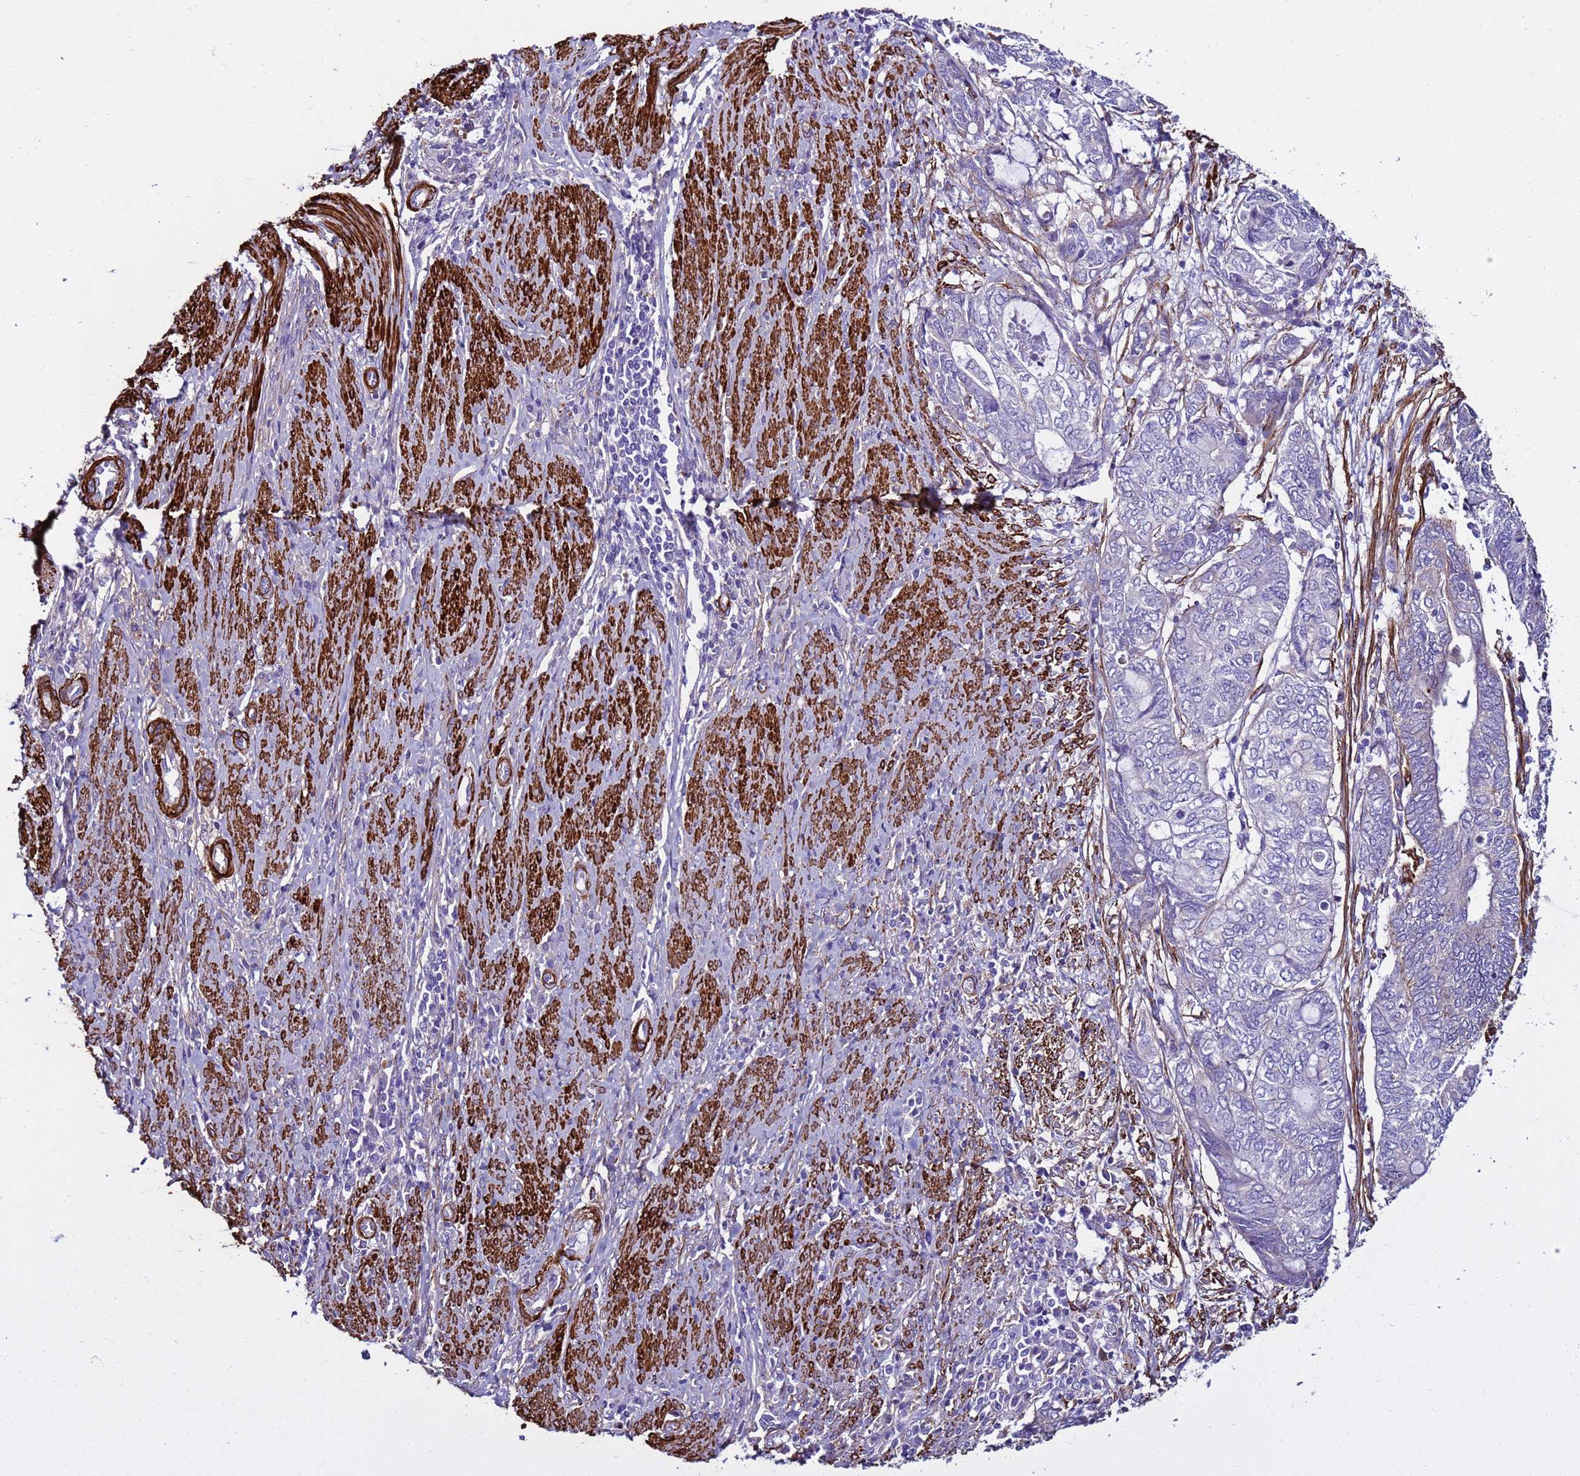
{"staining": {"intensity": "negative", "quantity": "none", "location": "none"}, "tissue": "endometrial cancer", "cell_type": "Tumor cells", "image_type": "cancer", "snomed": [{"axis": "morphology", "description": "Adenocarcinoma, NOS"}, {"axis": "topography", "description": "Uterus"}, {"axis": "topography", "description": "Endometrium"}], "caption": "The IHC micrograph has no significant expression in tumor cells of endometrial cancer (adenocarcinoma) tissue.", "gene": "RABL2B", "patient": {"sex": "female", "age": 70}}